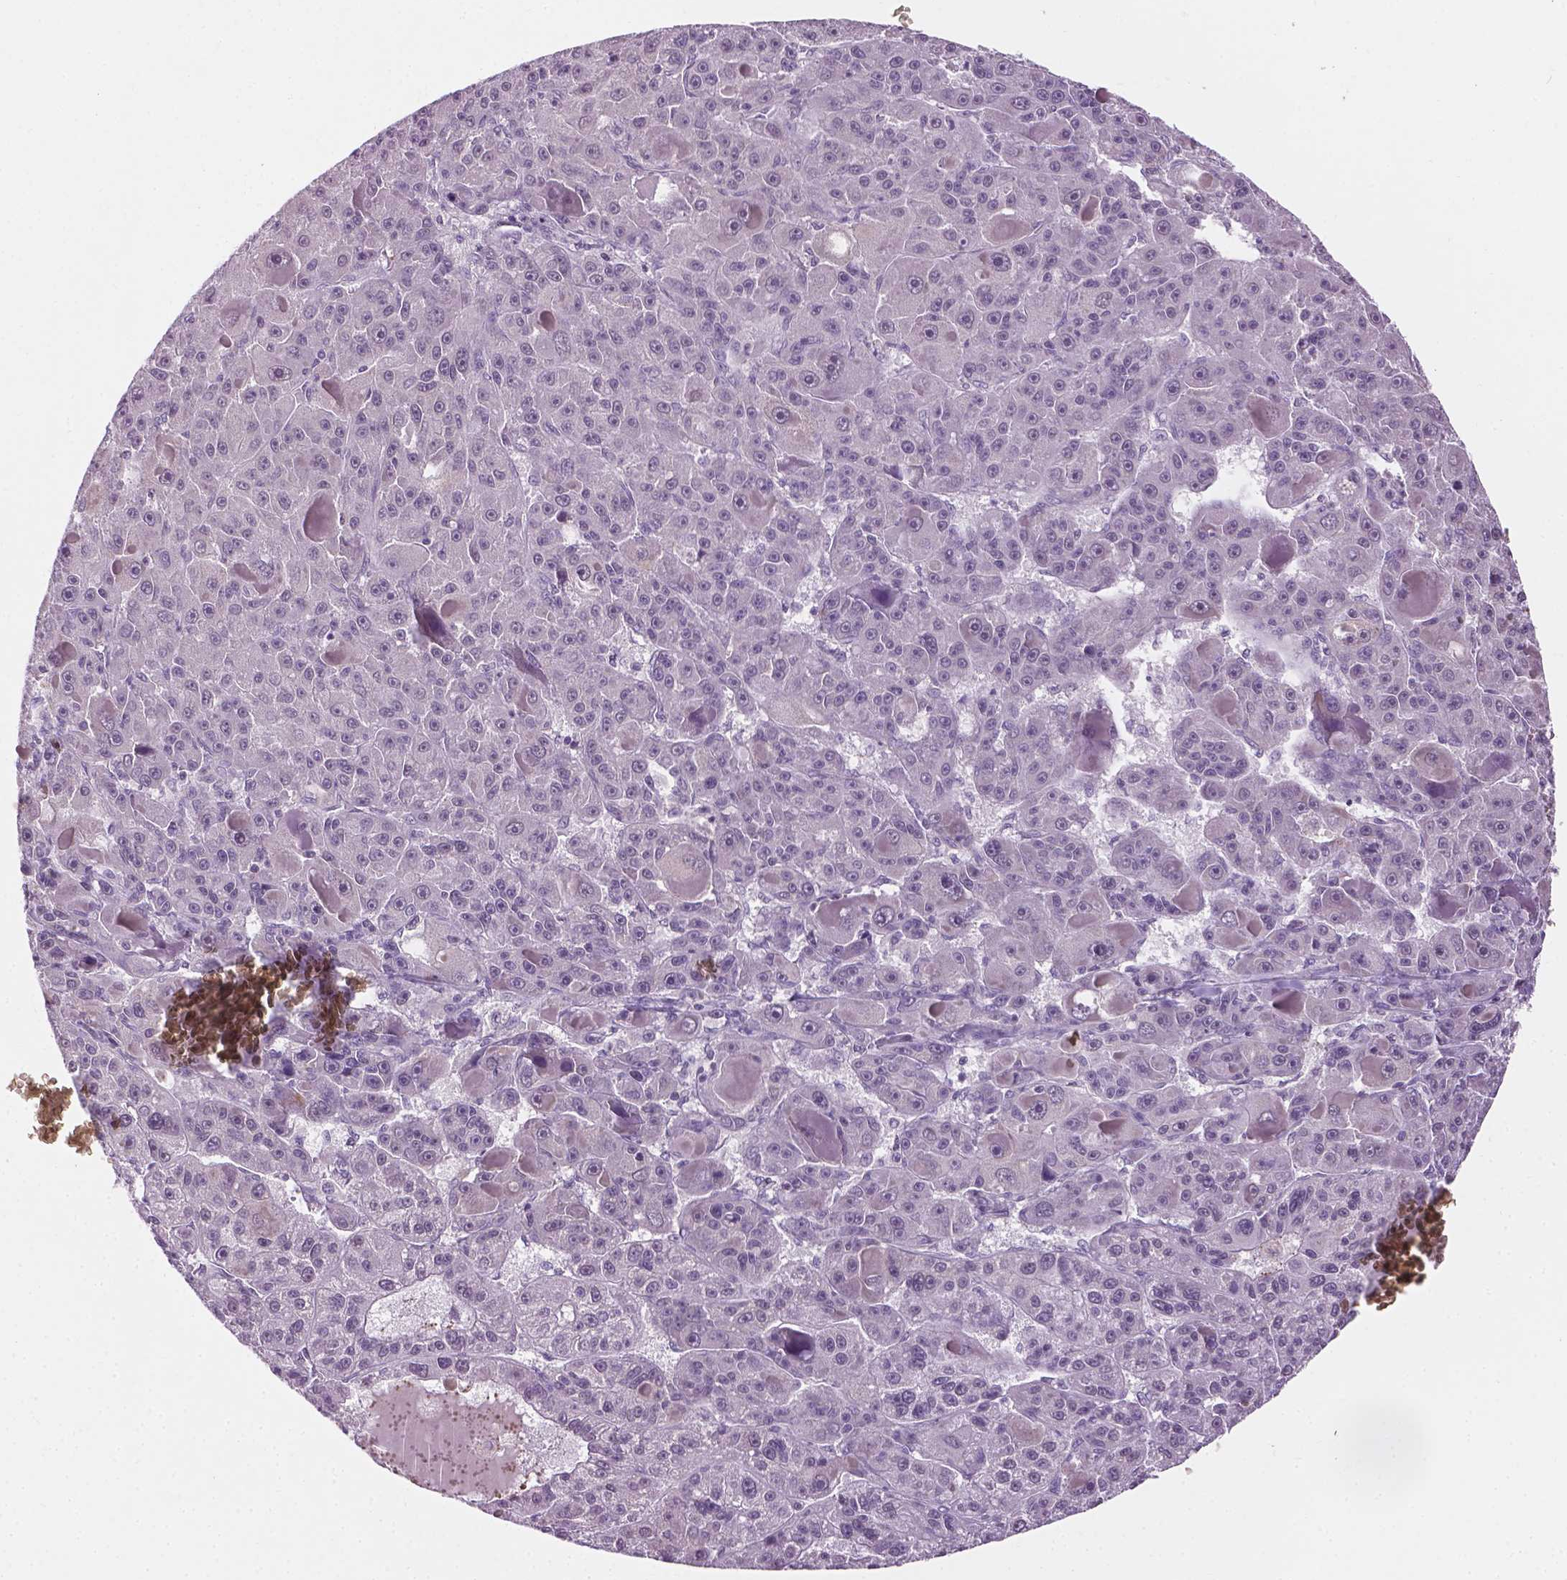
{"staining": {"intensity": "negative", "quantity": "none", "location": "none"}, "tissue": "liver cancer", "cell_type": "Tumor cells", "image_type": "cancer", "snomed": [{"axis": "morphology", "description": "Carcinoma, Hepatocellular, NOS"}, {"axis": "topography", "description": "Liver"}], "caption": "Protein analysis of liver cancer (hepatocellular carcinoma) shows no significant expression in tumor cells.", "gene": "CFAP126", "patient": {"sex": "male", "age": 76}}